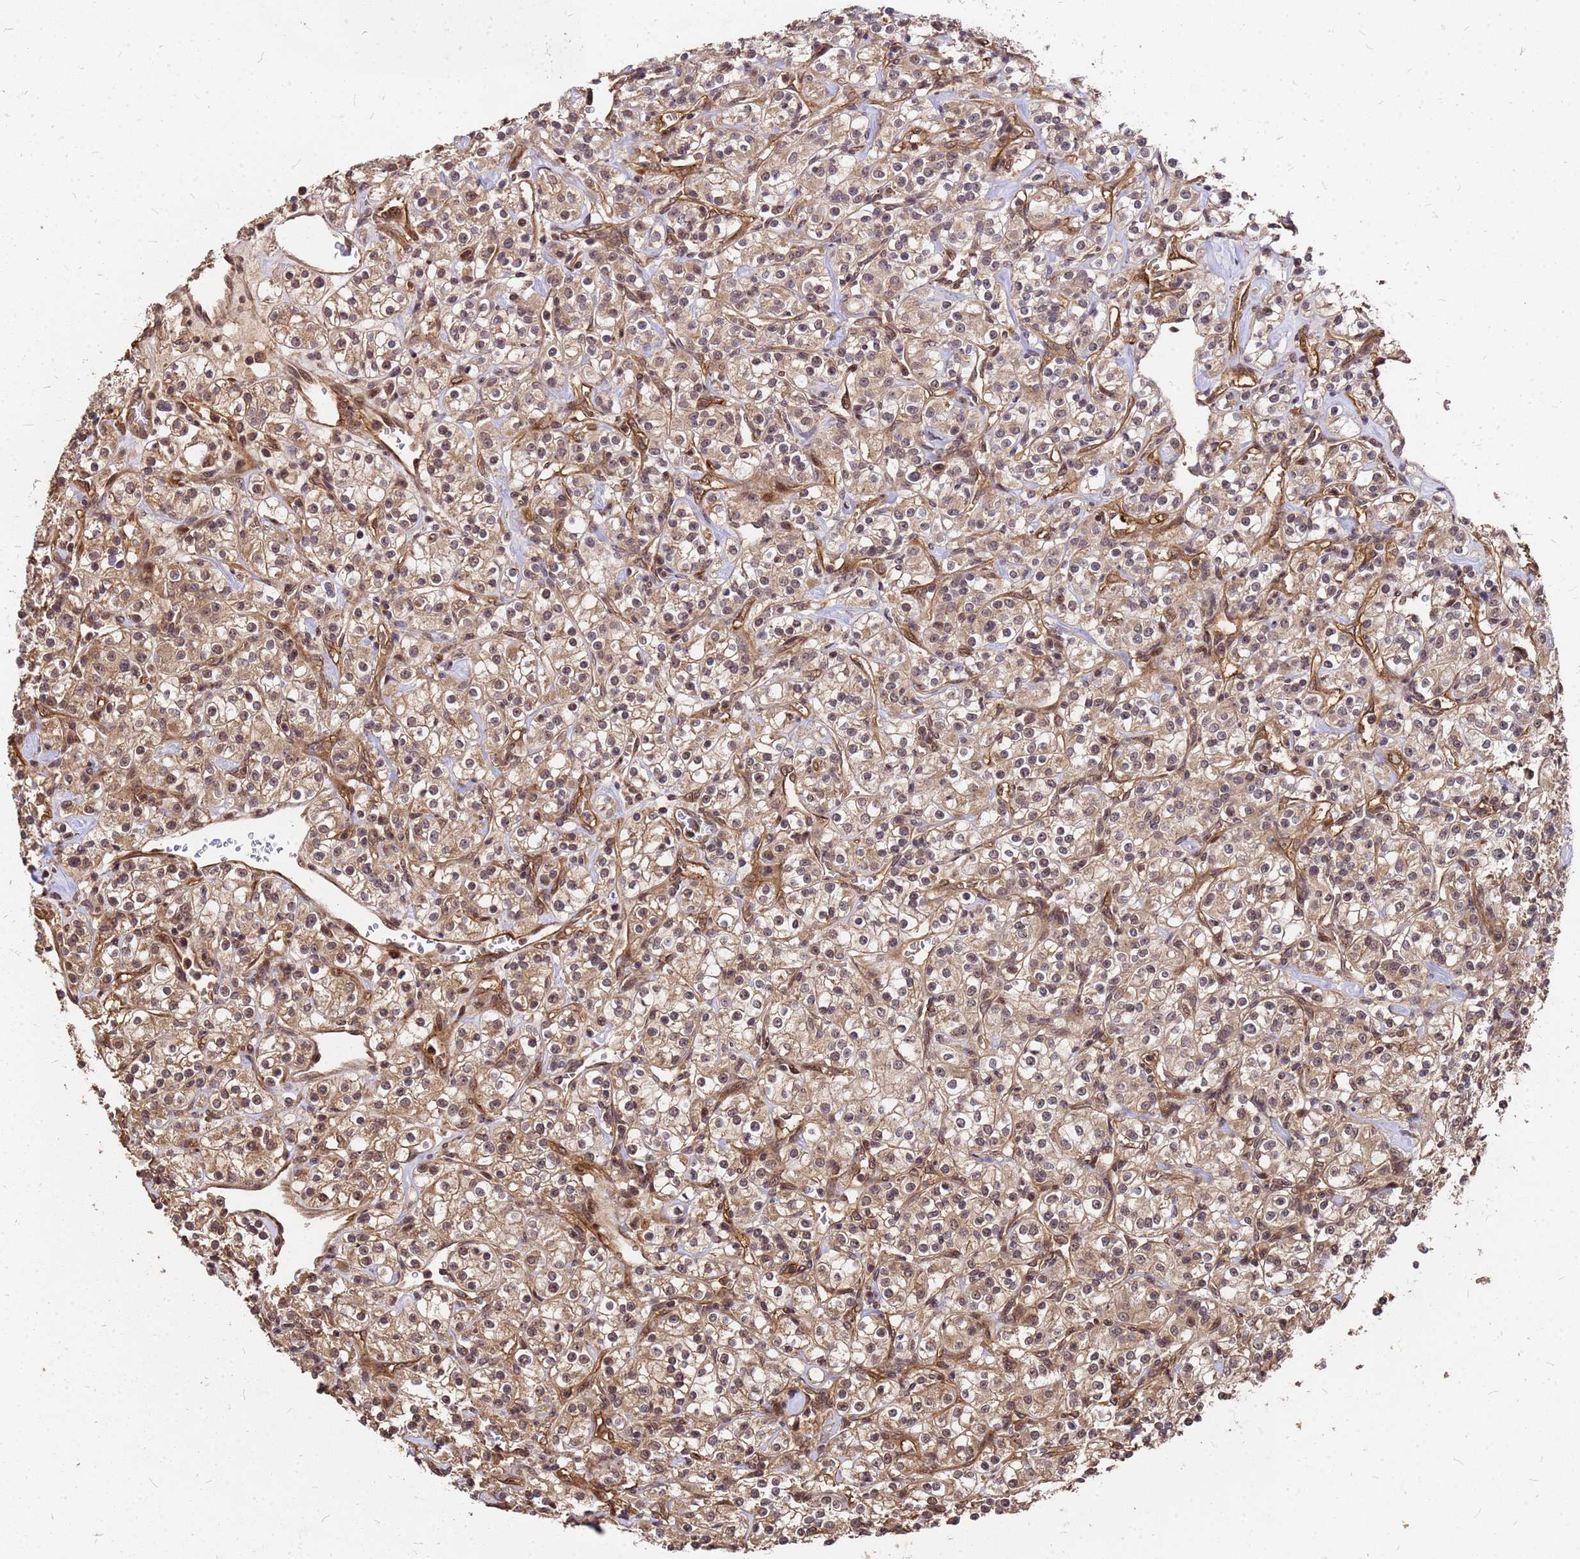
{"staining": {"intensity": "moderate", "quantity": ">75%", "location": "cytoplasmic/membranous,nuclear"}, "tissue": "renal cancer", "cell_type": "Tumor cells", "image_type": "cancer", "snomed": [{"axis": "morphology", "description": "Adenocarcinoma, NOS"}, {"axis": "topography", "description": "Kidney"}], "caption": "Immunohistochemical staining of human renal cancer (adenocarcinoma) displays moderate cytoplasmic/membranous and nuclear protein positivity in approximately >75% of tumor cells.", "gene": "GPATCH8", "patient": {"sex": "male", "age": 77}}